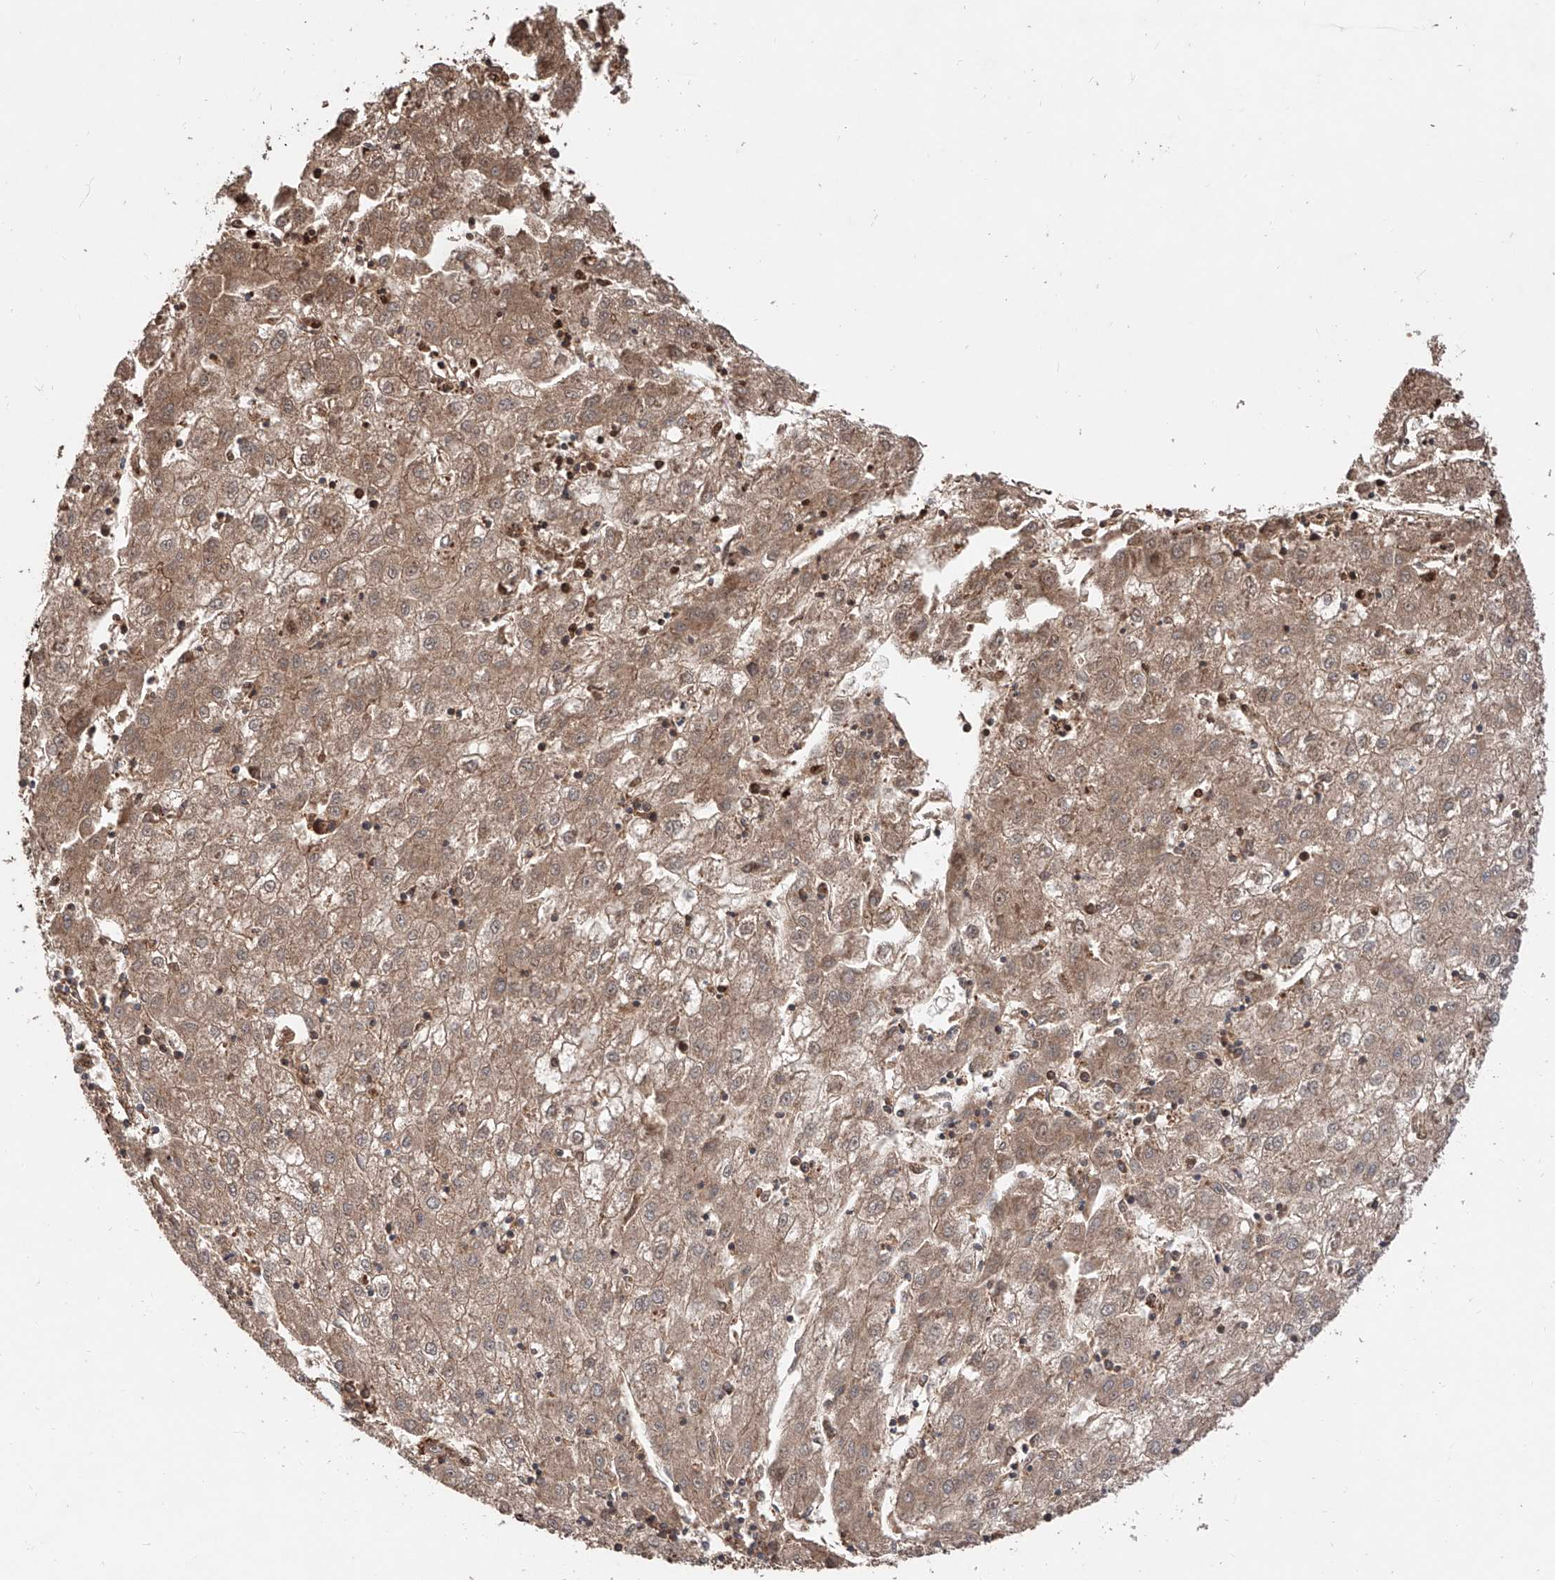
{"staining": {"intensity": "moderate", "quantity": ">75%", "location": "cytoplasmic/membranous"}, "tissue": "liver cancer", "cell_type": "Tumor cells", "image_type": "cancer", "snomed": [{"axis": "morphology", "description": "Carcinoma, Hepatocellular, NOS"}, {"axis": "topography", "description": "Liver"}], "caption": "Approximately >75% of tumor cells in hepatocellular carcinoma (liver) display moderate cytoplasmic/membranous protein expression as visualized by brown immunohistochemical staining.", "gene": "PISD", "patient": {"sex": "male", "age": 72}}